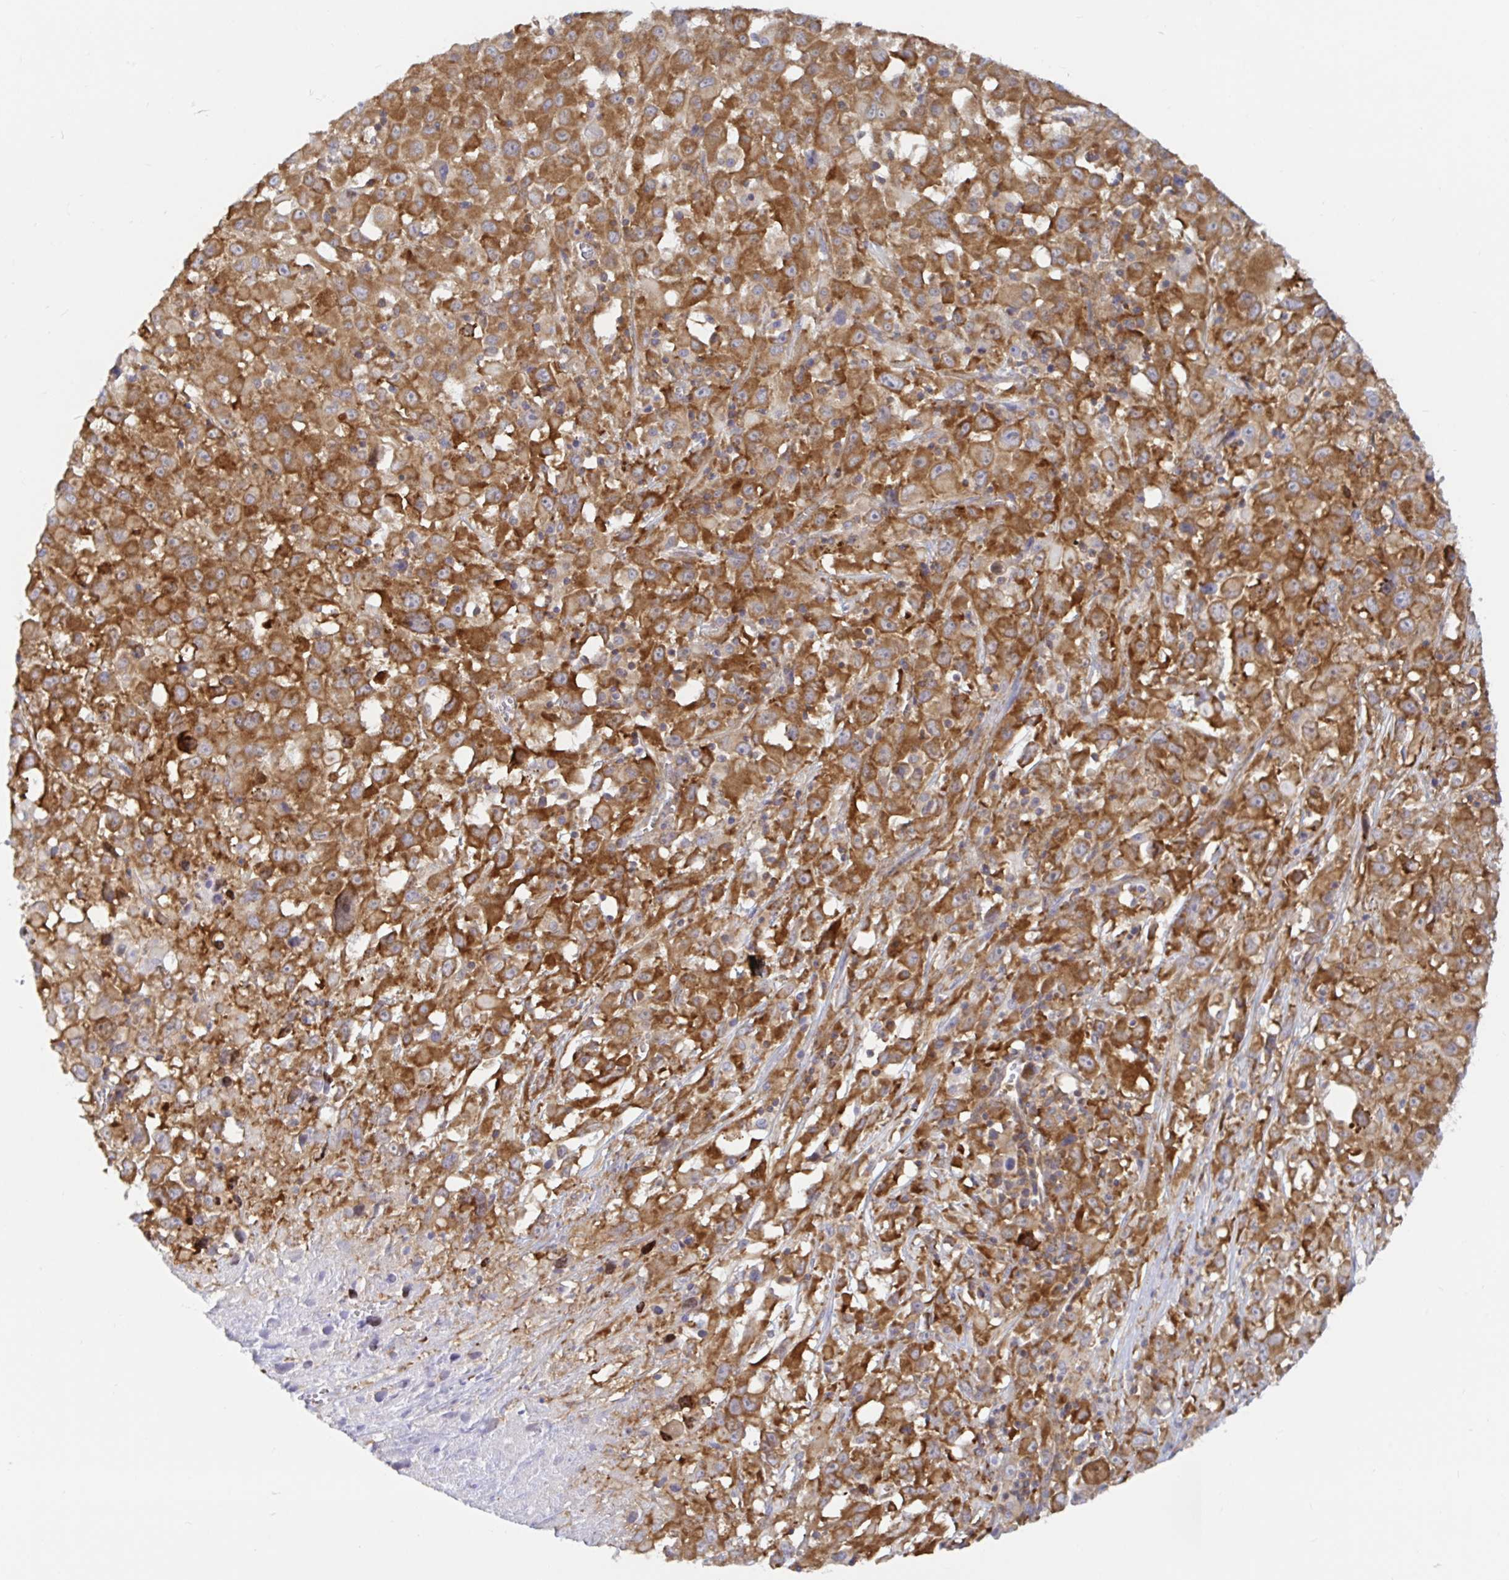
{"staining": {"intensity": "moderate", "quantity": ">75%", "location": "cytoplasmic/membranous"}, "tissue": "melanoma", "cell_type": "Tumor cells", "image_type": "cancer", "snomed": [{"axis": "morphology", "description": "Malignant melanoma, Metastatic site"}, {"axis": "topography", "description": "Soft tissue"}], "caption": "This photomicrograph shows malignant melanoma (metastatic site) stained with immunohistochemistry to label a protein in brown. The cytoplasmic/membranous of tumor cells show moderate positivity for the protein. Nuclei are counter-stained blue.", "gene": "LARP1", "patient": {"sex": "male", "age": 50}}